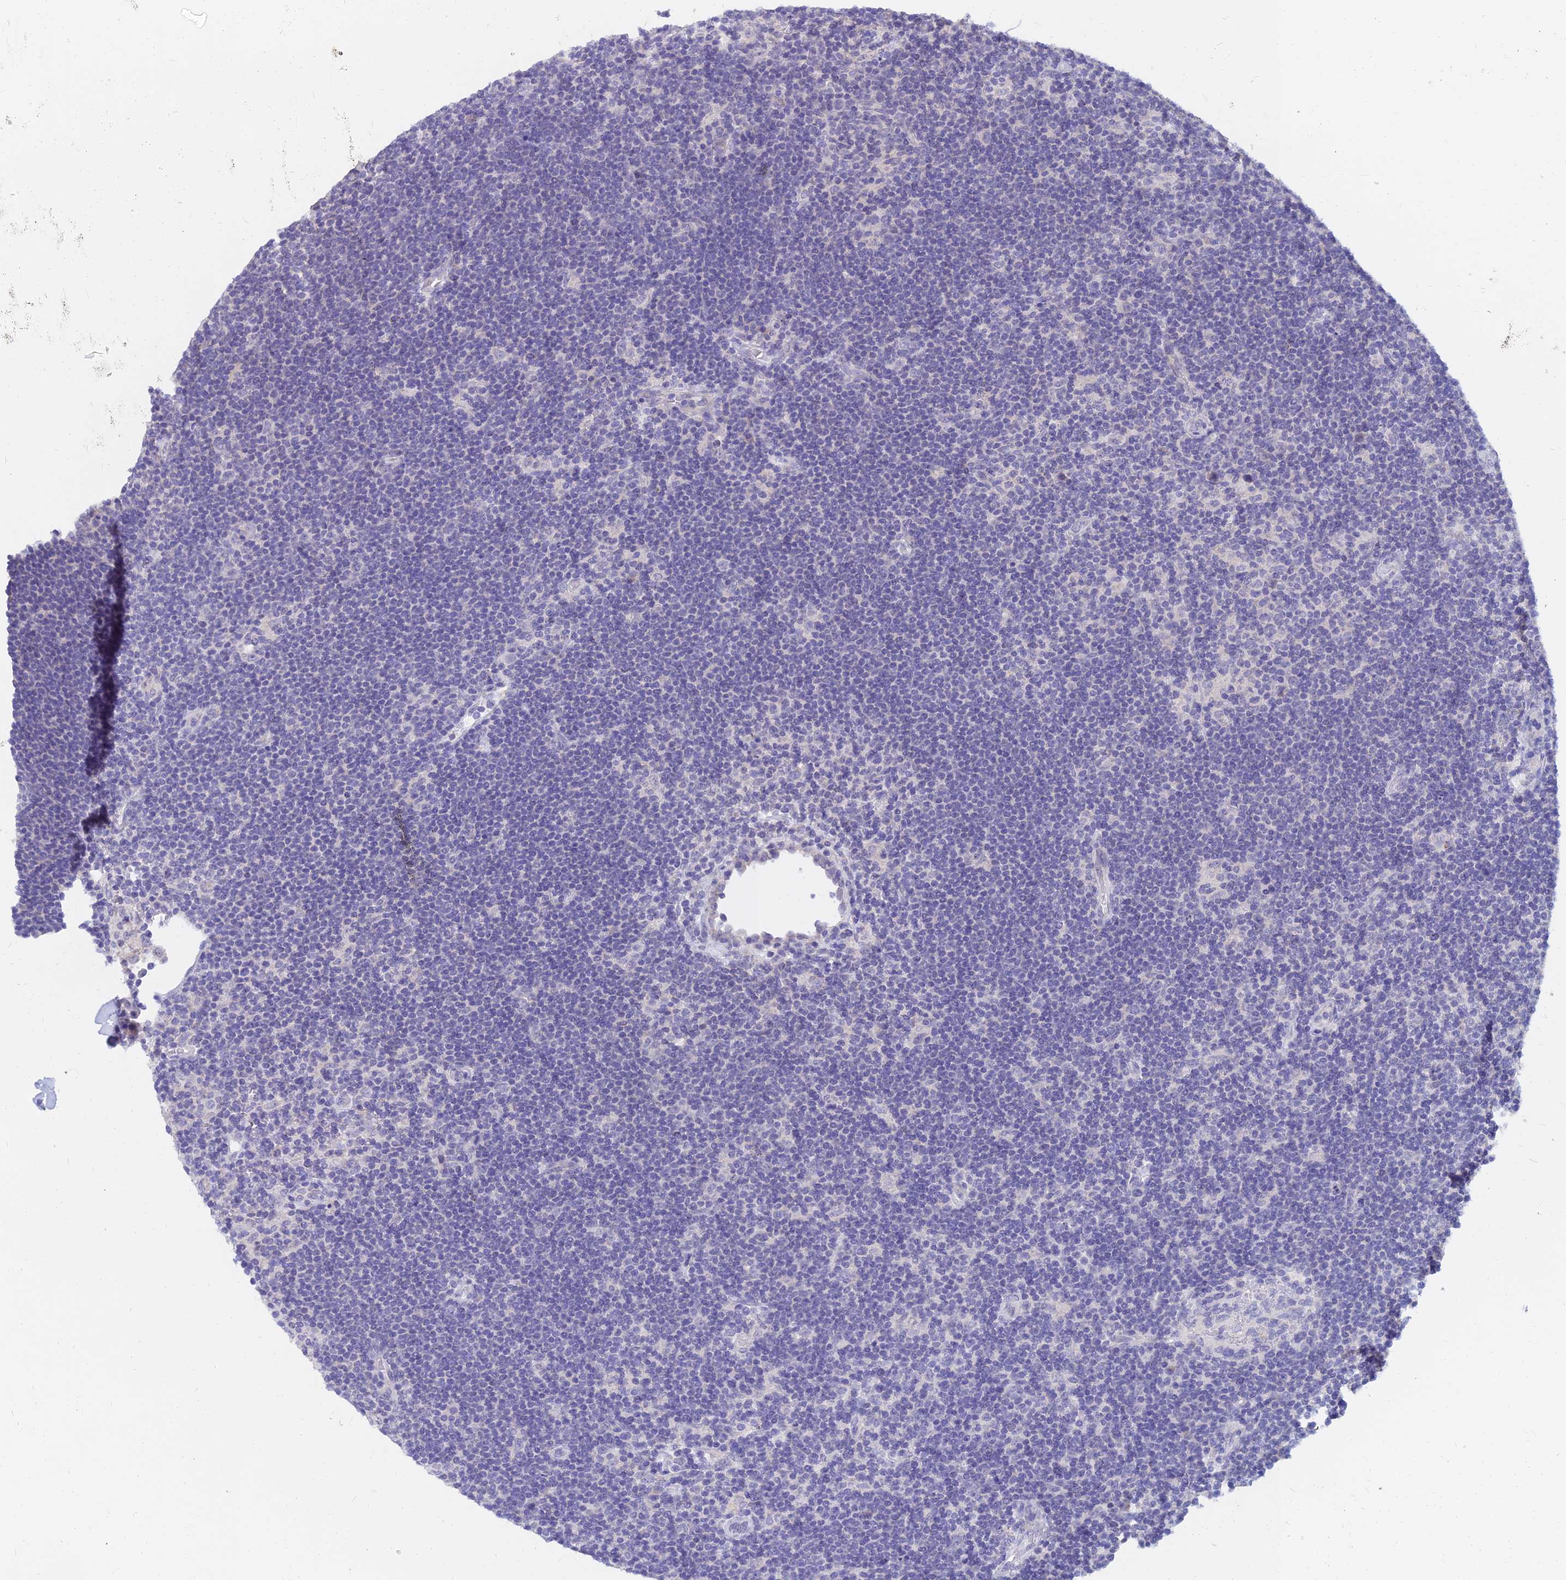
{"staining": {"intensity": "negative", "quantity": "none", "location": "none"}, "tissue": "lymphoma", "cell_type": "Tumor cells", "image_type": "cancer", "snomed": [{"axis": "morphology", "description": "Hodgkin's disease, NOS"}, {"axis": "topography", "description": "Lymph node"}], "caption": "Tumor cells are negative for brown protein staining in Hodgkin's disease.", "gene": "NPY", "patient": {"sex": "female", "age": 57}}